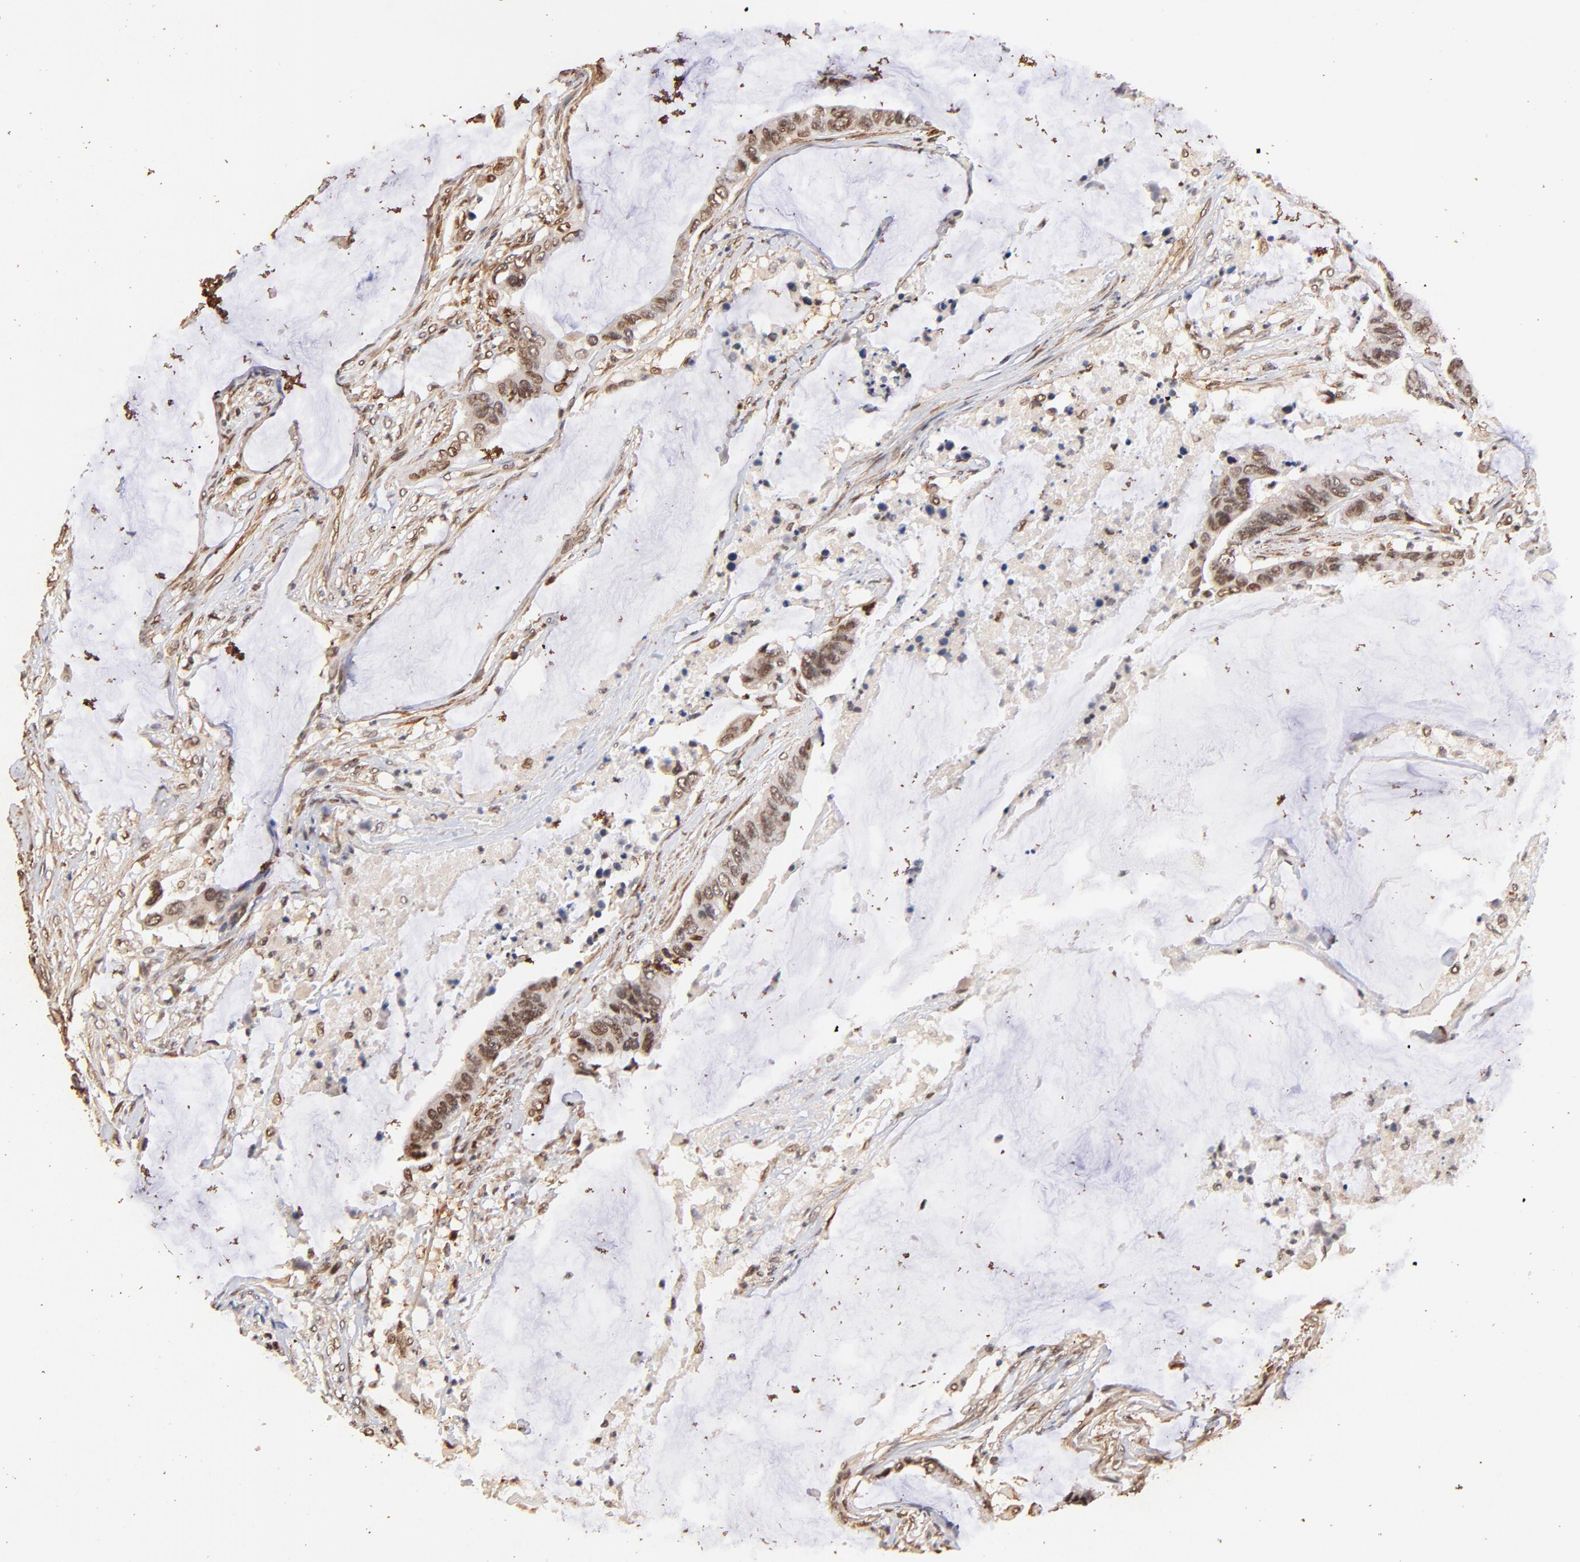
{"staining": {"intensity": "moderate", "quantity": ">75%", "location": "nuclear"}, "tissue": "colorectal cancer", "cell_type": "Tumor cells", "image_type": "cancer", "snomed": [{"axis": "morphology", "description": "Adenocarcinoma, NOS"}, {"axis": "topography", "description": "Rectum"}], "caption": "IHC staining of adenocarcinoma (colorectal), which reveals medium levels of moderate nuclear expression in about >75% of tumor cells indicating moderate nuclear protein positivity. The staining was performed using DAB (brown) for protein detection and nuclei were counterstained in hematoxylin (blue).", "gene": "ZFP92", "patient": {"sex": "female", "age": 59}}